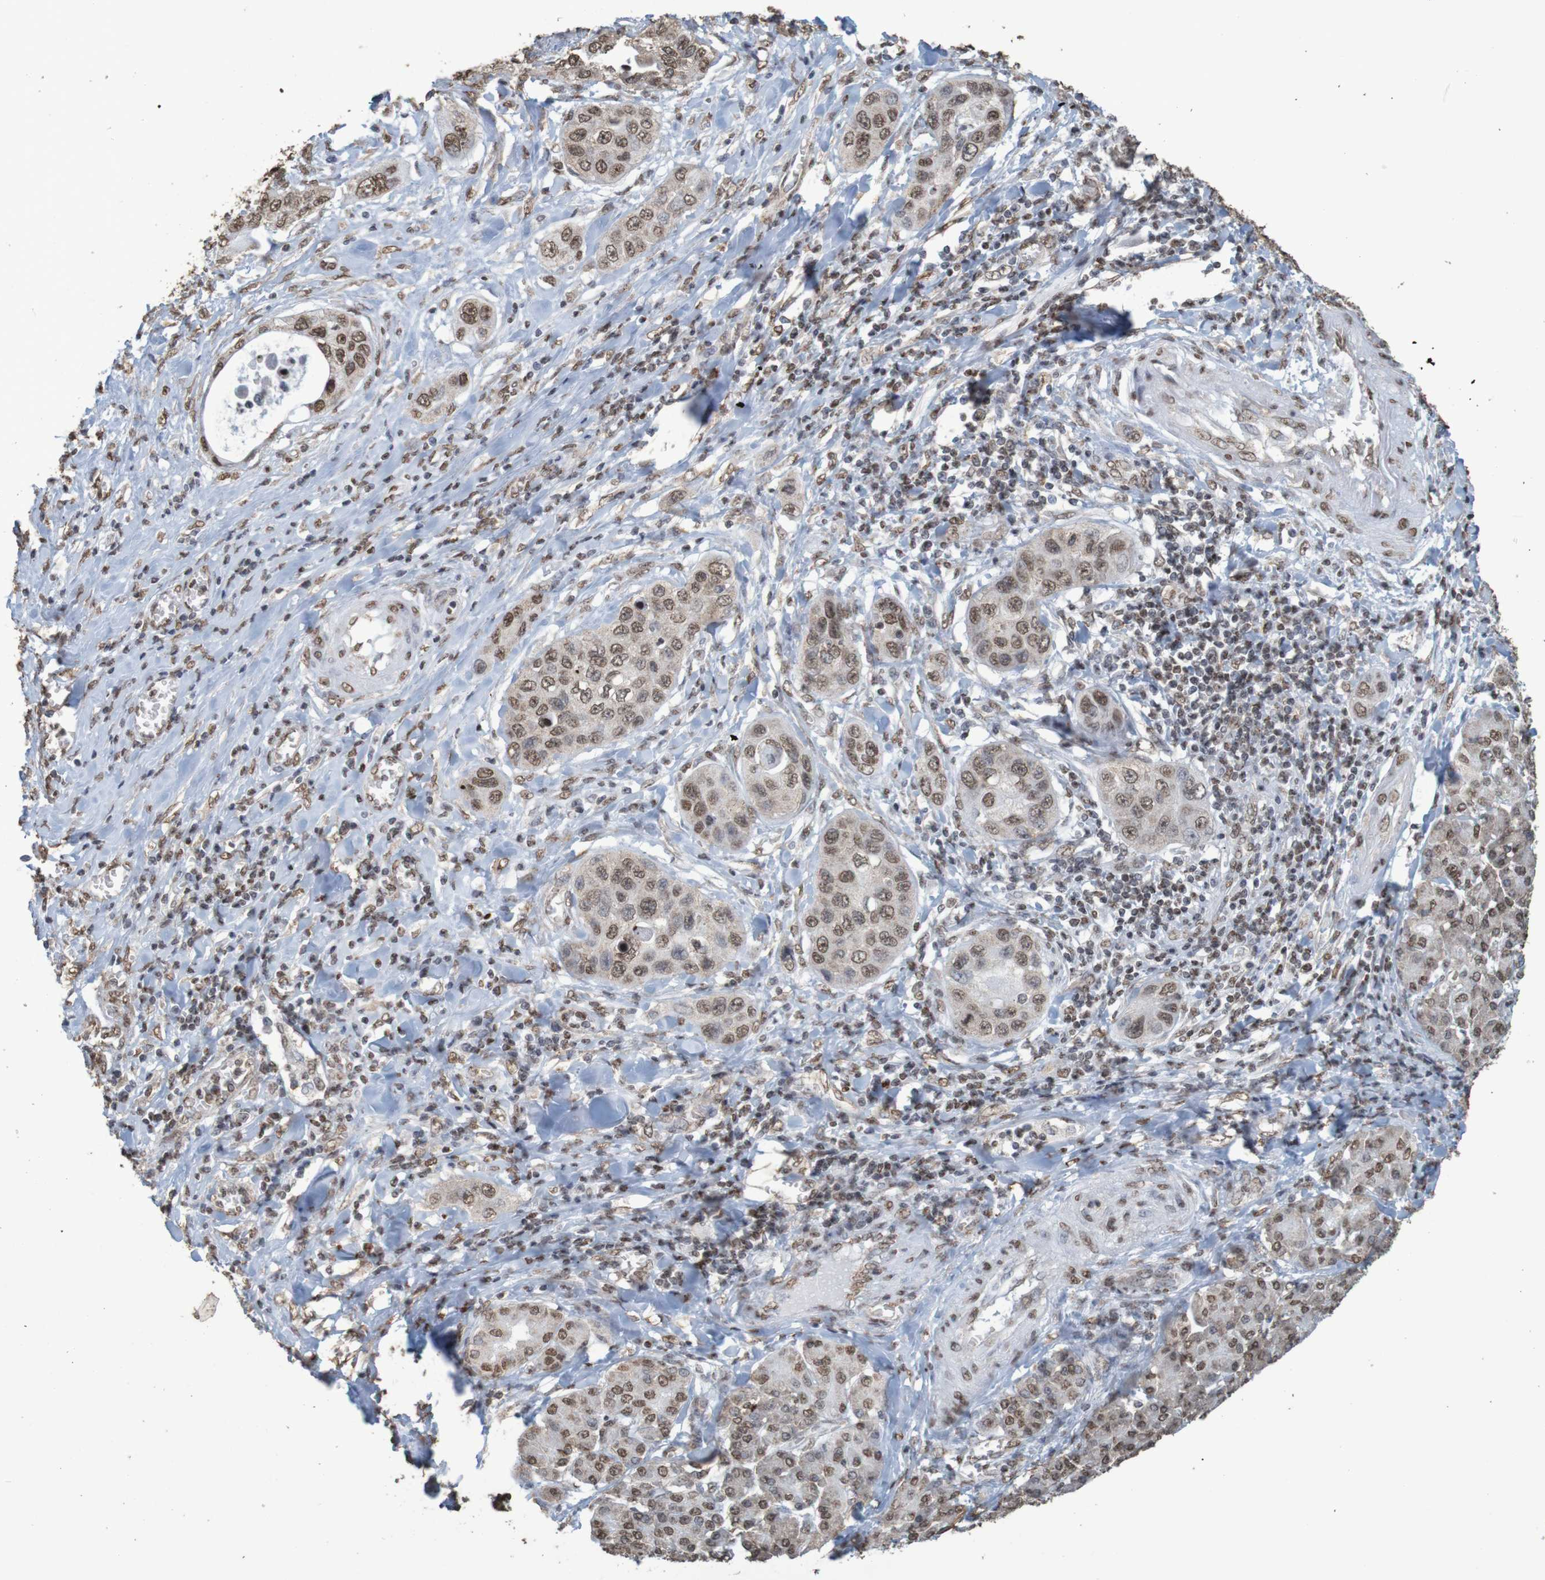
{"staining": {"intensity": "moderate", "quantity": ">75%", "location": "nuclear"}, "tissue": "pancreatic cancer", "cell_type": "Tumor cells", "image_type": "cancer", "snomed": [{"axis": "morphology", "description": "Adenocarcinoma, NOS"}, {"axis": "topography", "description": "Pancreas"}], "caption": "A photomicrograph of human pancreatic cancer (adenocarcinoma) stained for a protein shows moderate nuclear brown staining in tumor cells. (DAB IHC with brightfield microscopy, high magnification).", "gene": "GFI1", "patient": {"sex": "female", "age": 70}}